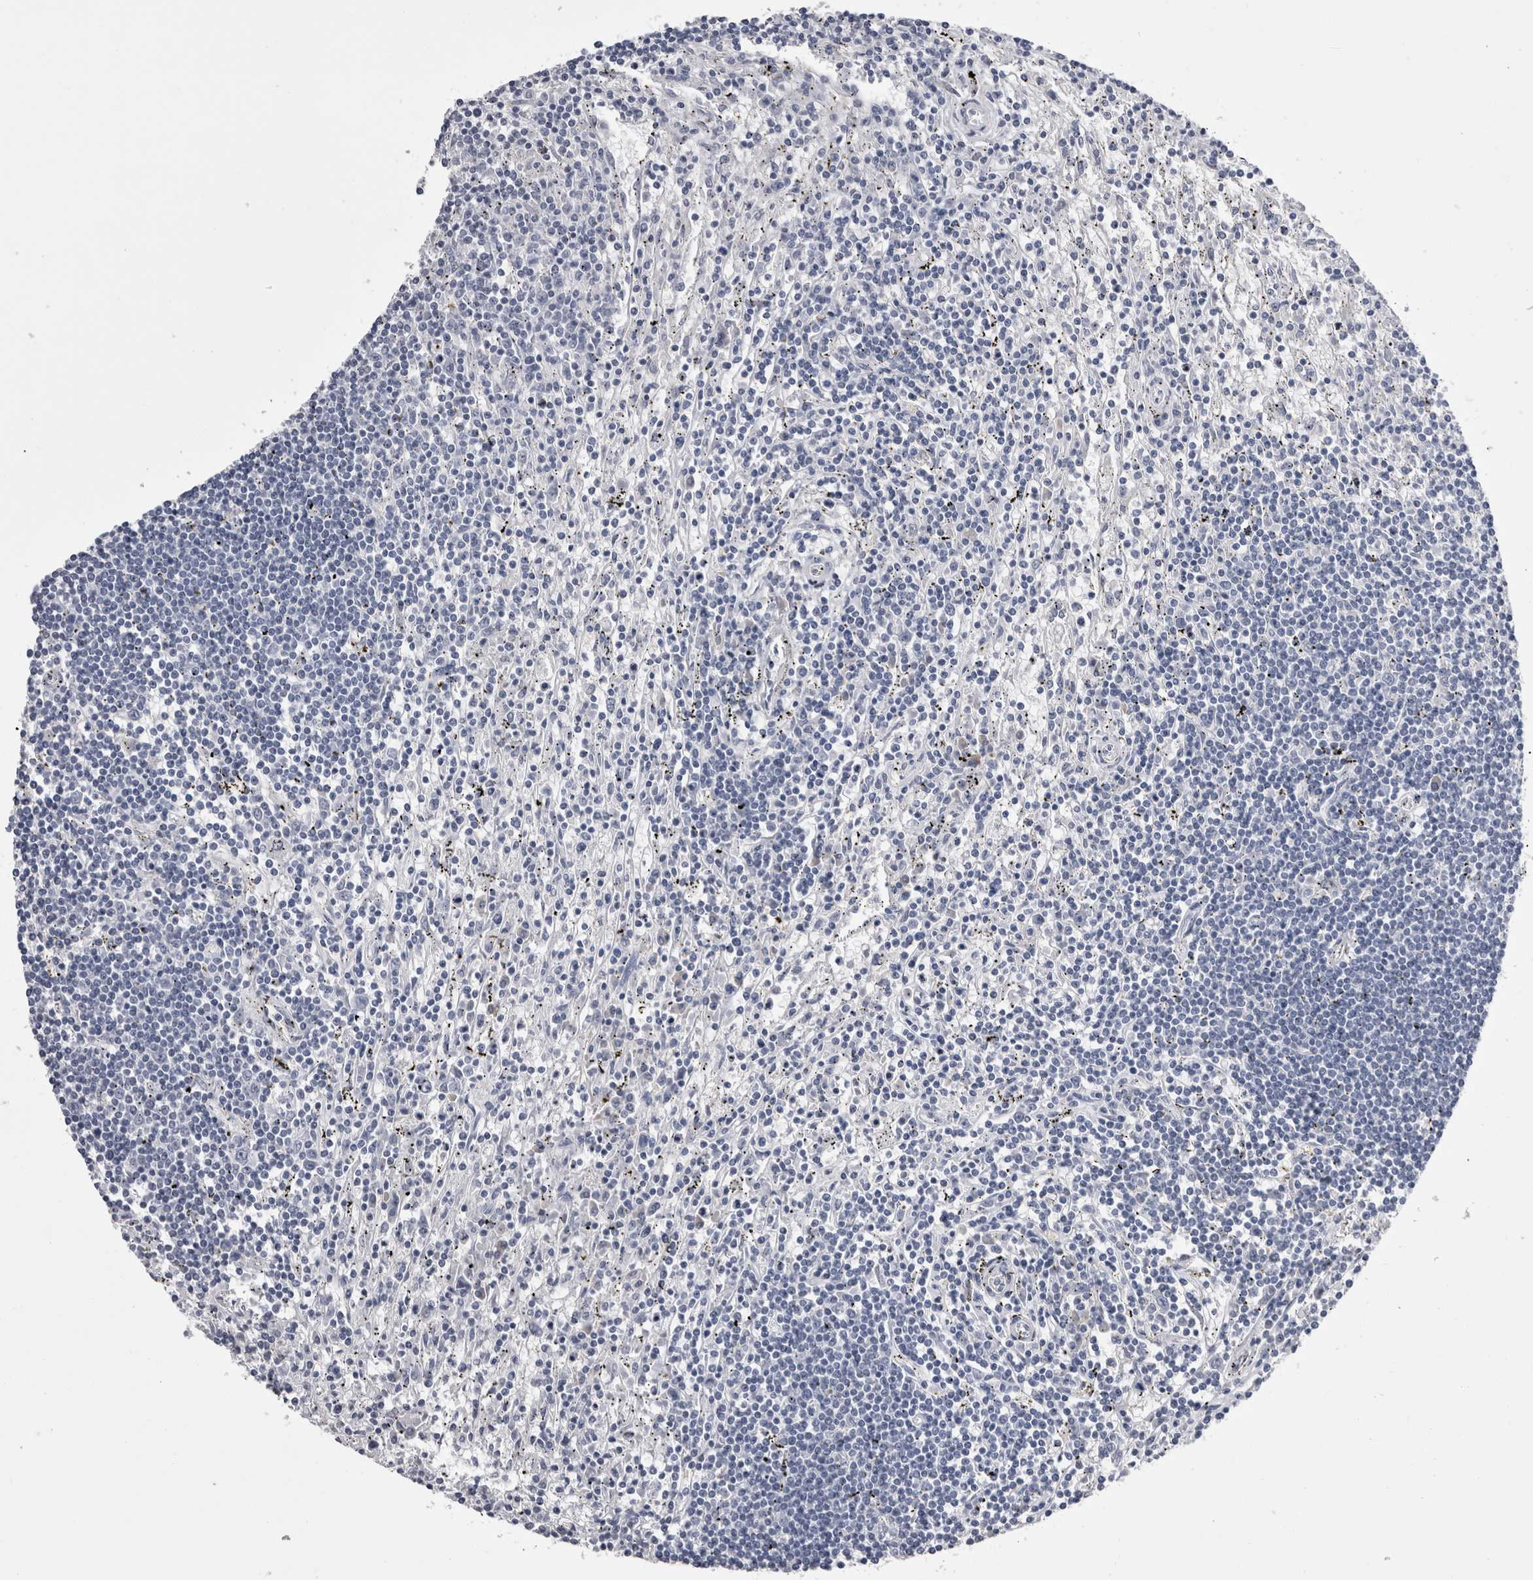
{"staining": {"intensity": "negative", "quantity": "none", "location": "none"}, "tissue": "lymphoma", "cell_type": "Tumor cells", "image_type": "cancer", "snomed": [{"axis": "morphology", "description": "Malignant lymphoma, non-Hodgkin's type, Low grade"}, {"axis": "topography", "description": "Spleen"}], "caption": "Immunohistochemical staining of malignant lymphoma, non-Hodgkin's type (low-grade) displays no significant positivity in tumor cells.", "gene": "CDHR5", "patient": {"sex": "male", "age": 76}}